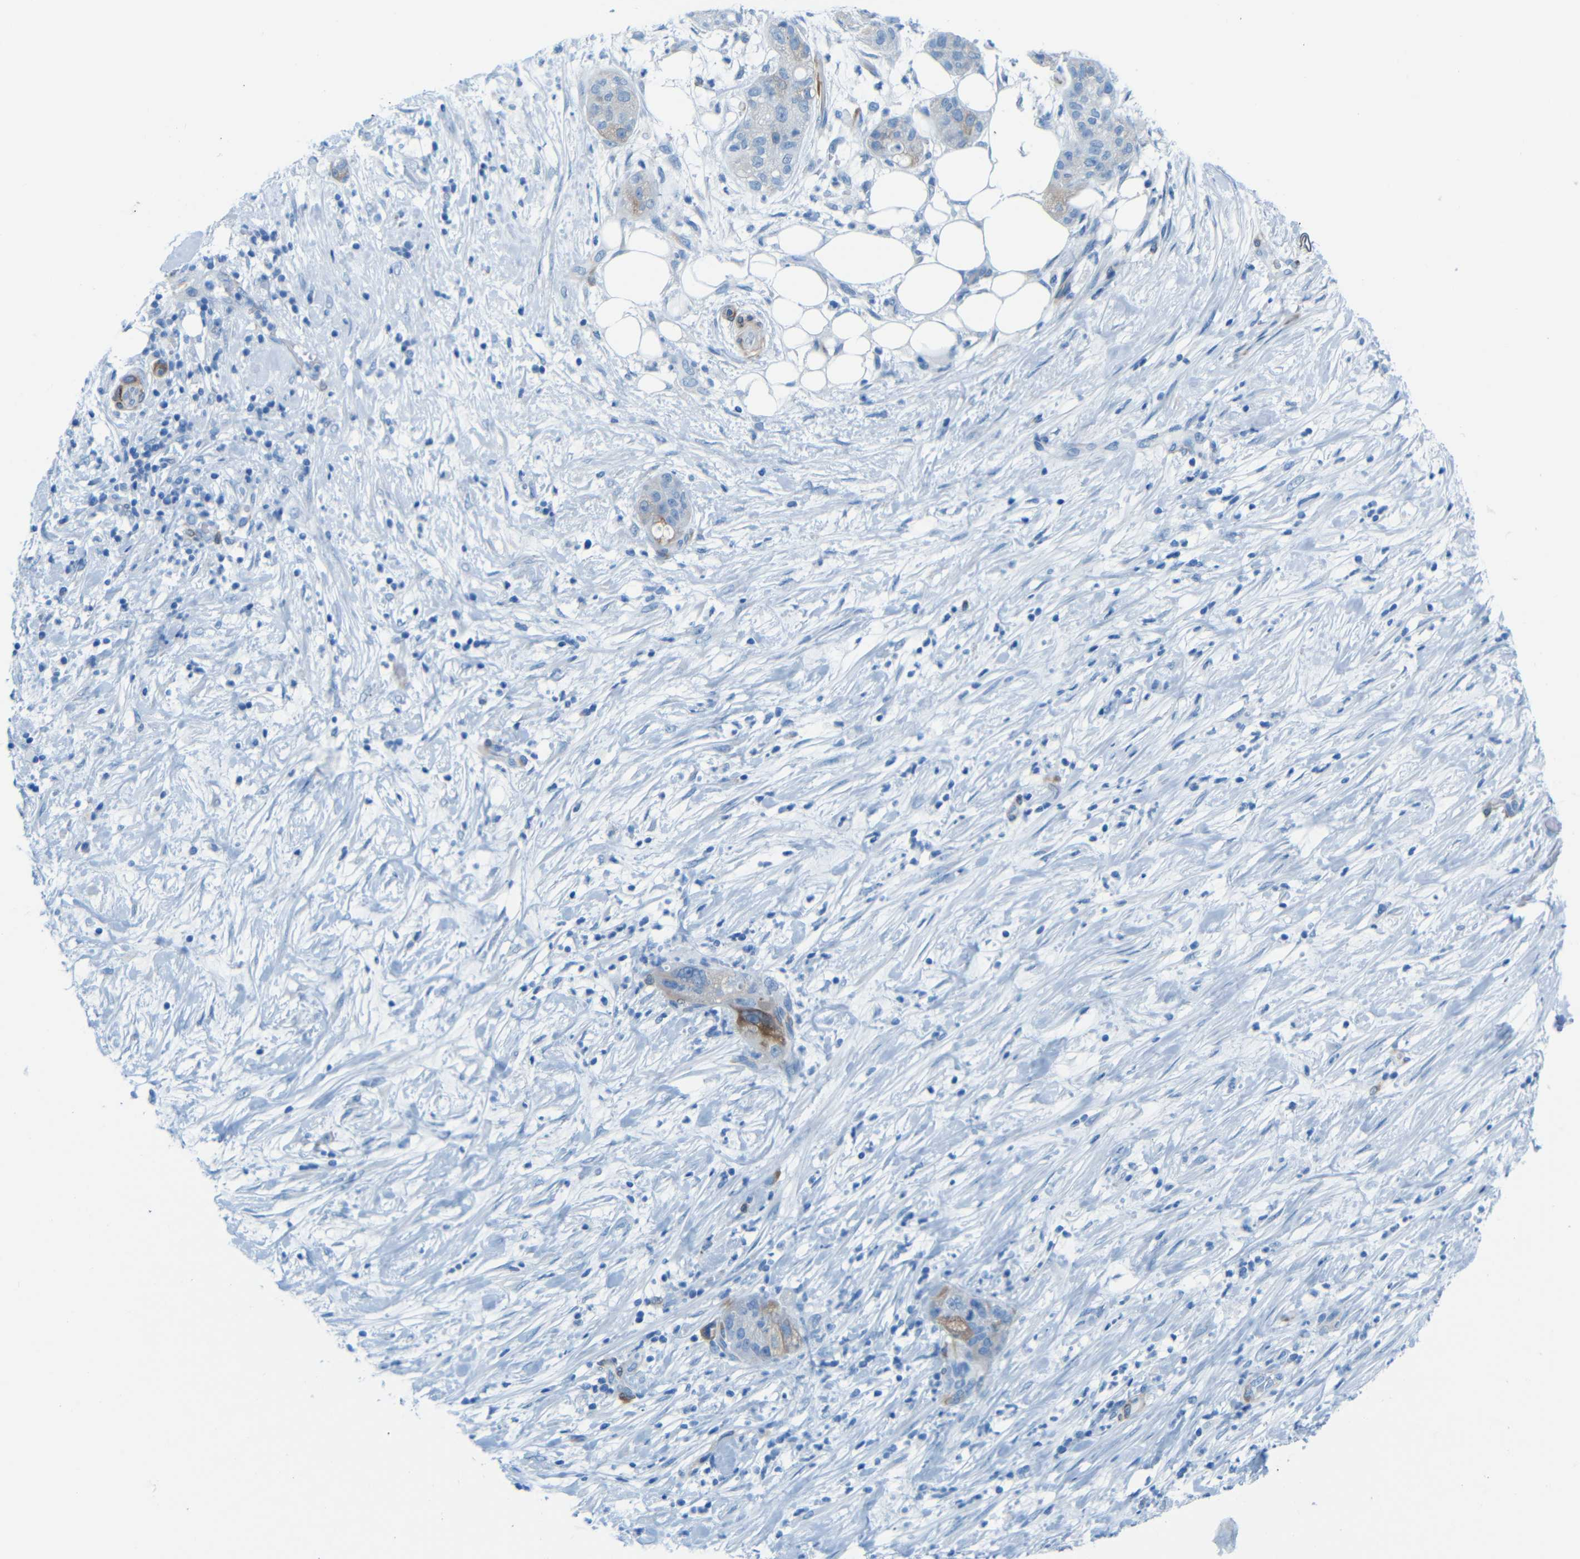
{"staining": {"intensity": "negative", "quantity": "none", "location": "none"}, "tissue": "pancreatic cancer", "cell_type": "Tumor cells", "image_type": "cancer", "snomed": [{"axis": "morphology", "description": "Adenocarcinoma, NOS"}, {"axis": "topography", "description": "Pancreas"}], "caption": "DAB (3,3'-diaminobenzidine) immunohistochemical staining of human pancreatic cancer reveals no significant staining in tumor cells. (DAB immunohistochemistry with hematoxylin counter stain).", "gene": "MAP2", "patient": {"sex": "female", "age": 78}}